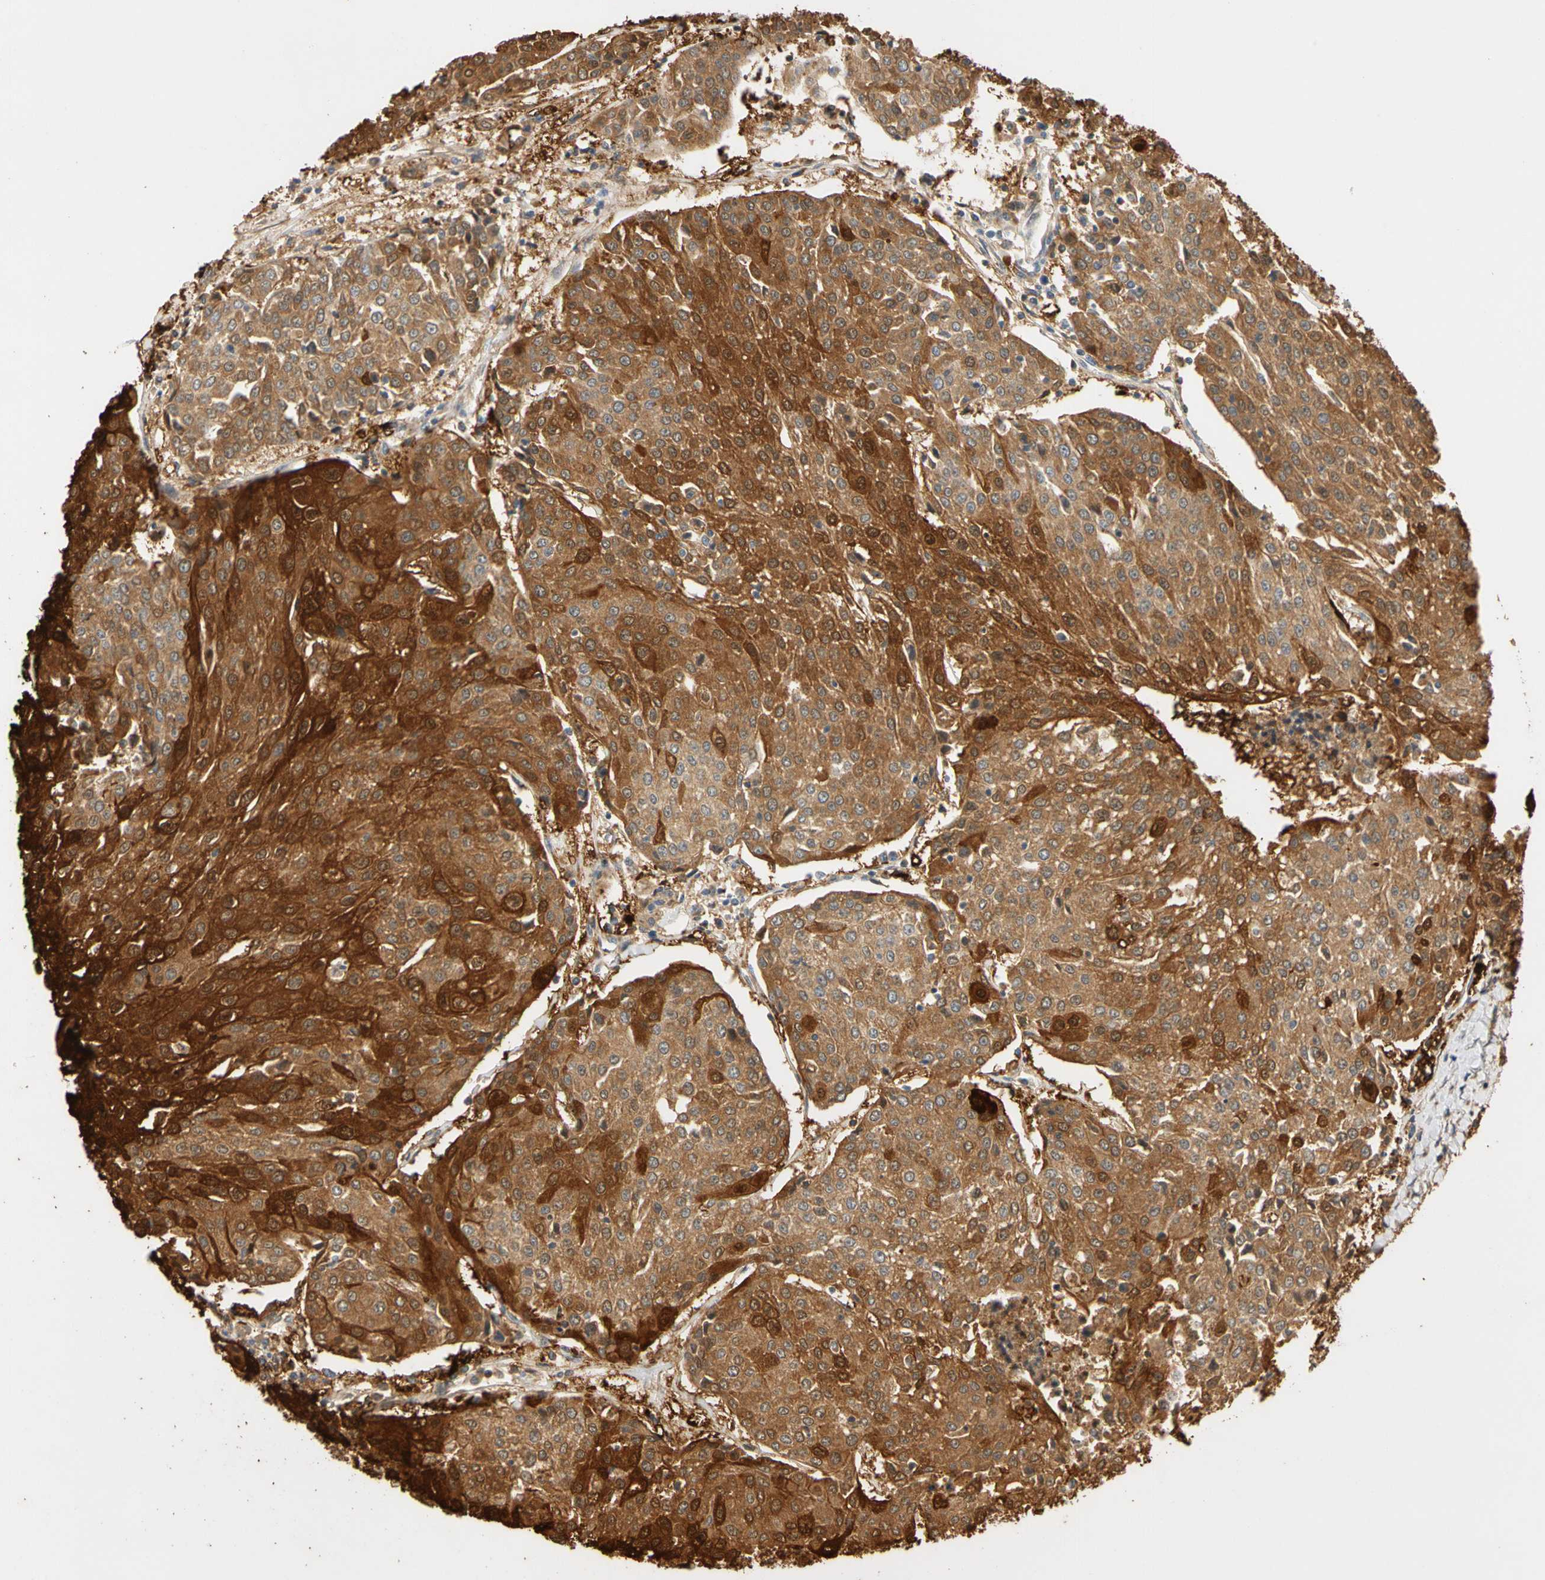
{"staining": {"intensity": "strong", "quantity": ">75%", "location": "cytoplasmic/membranous"}, "tissue": "urothelial cancer", "cell_type": "Tumor cells", "image_type": "cancer", "snomed": [{"axis": "morphology", "description": "Urothelial carcinoma, High grade"}, {"axis": "topography", "description": "Urinary bladder"}], "caption": "Immunohistochemical staining of human high-grade urothelial carcinoma shows high levels of strong cytoplasmic/membranous protein positivity in about >75% of tumor cells.", "gene": "GPSM2", "patient": {"sex": "female", "age": 85}}